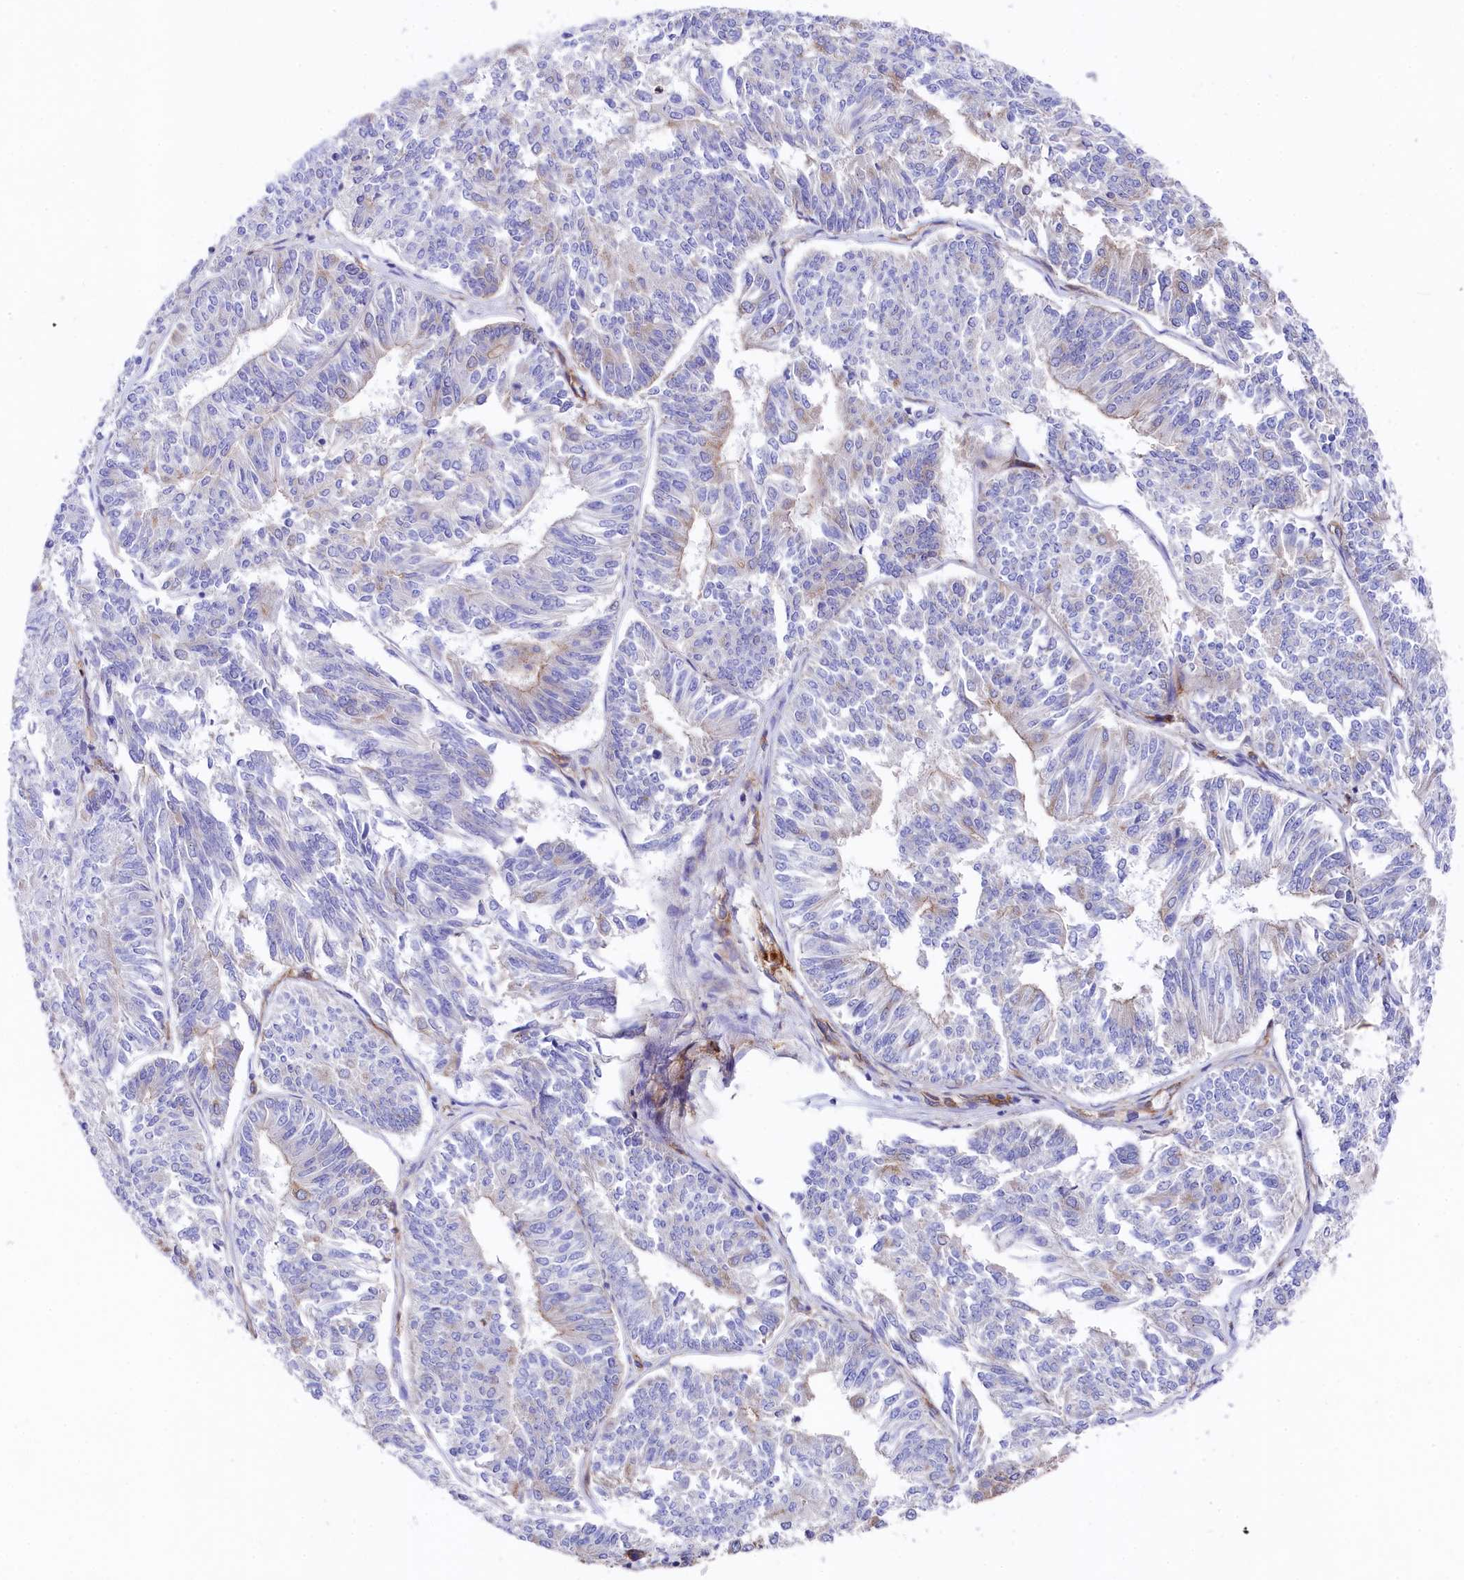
{"staining": {"intensity": "negative", "quantity": "none", "location": "none"}, "tissue": "endometrial cancer", "cell_type": "Tumor cells", "image_type": "cancer", "snomed": [{"axis": "morphology", "description": "Adenocarcinoma, NOS"}, {"axis": "topography", "description": "Endometrium"}], "caption": "Image shows no significant protein positivity in tumor cells of adenocarcinoma (endometrial).", "gene": "TNKS1BP1", "patient": {"sex": "female", "age": 58}}